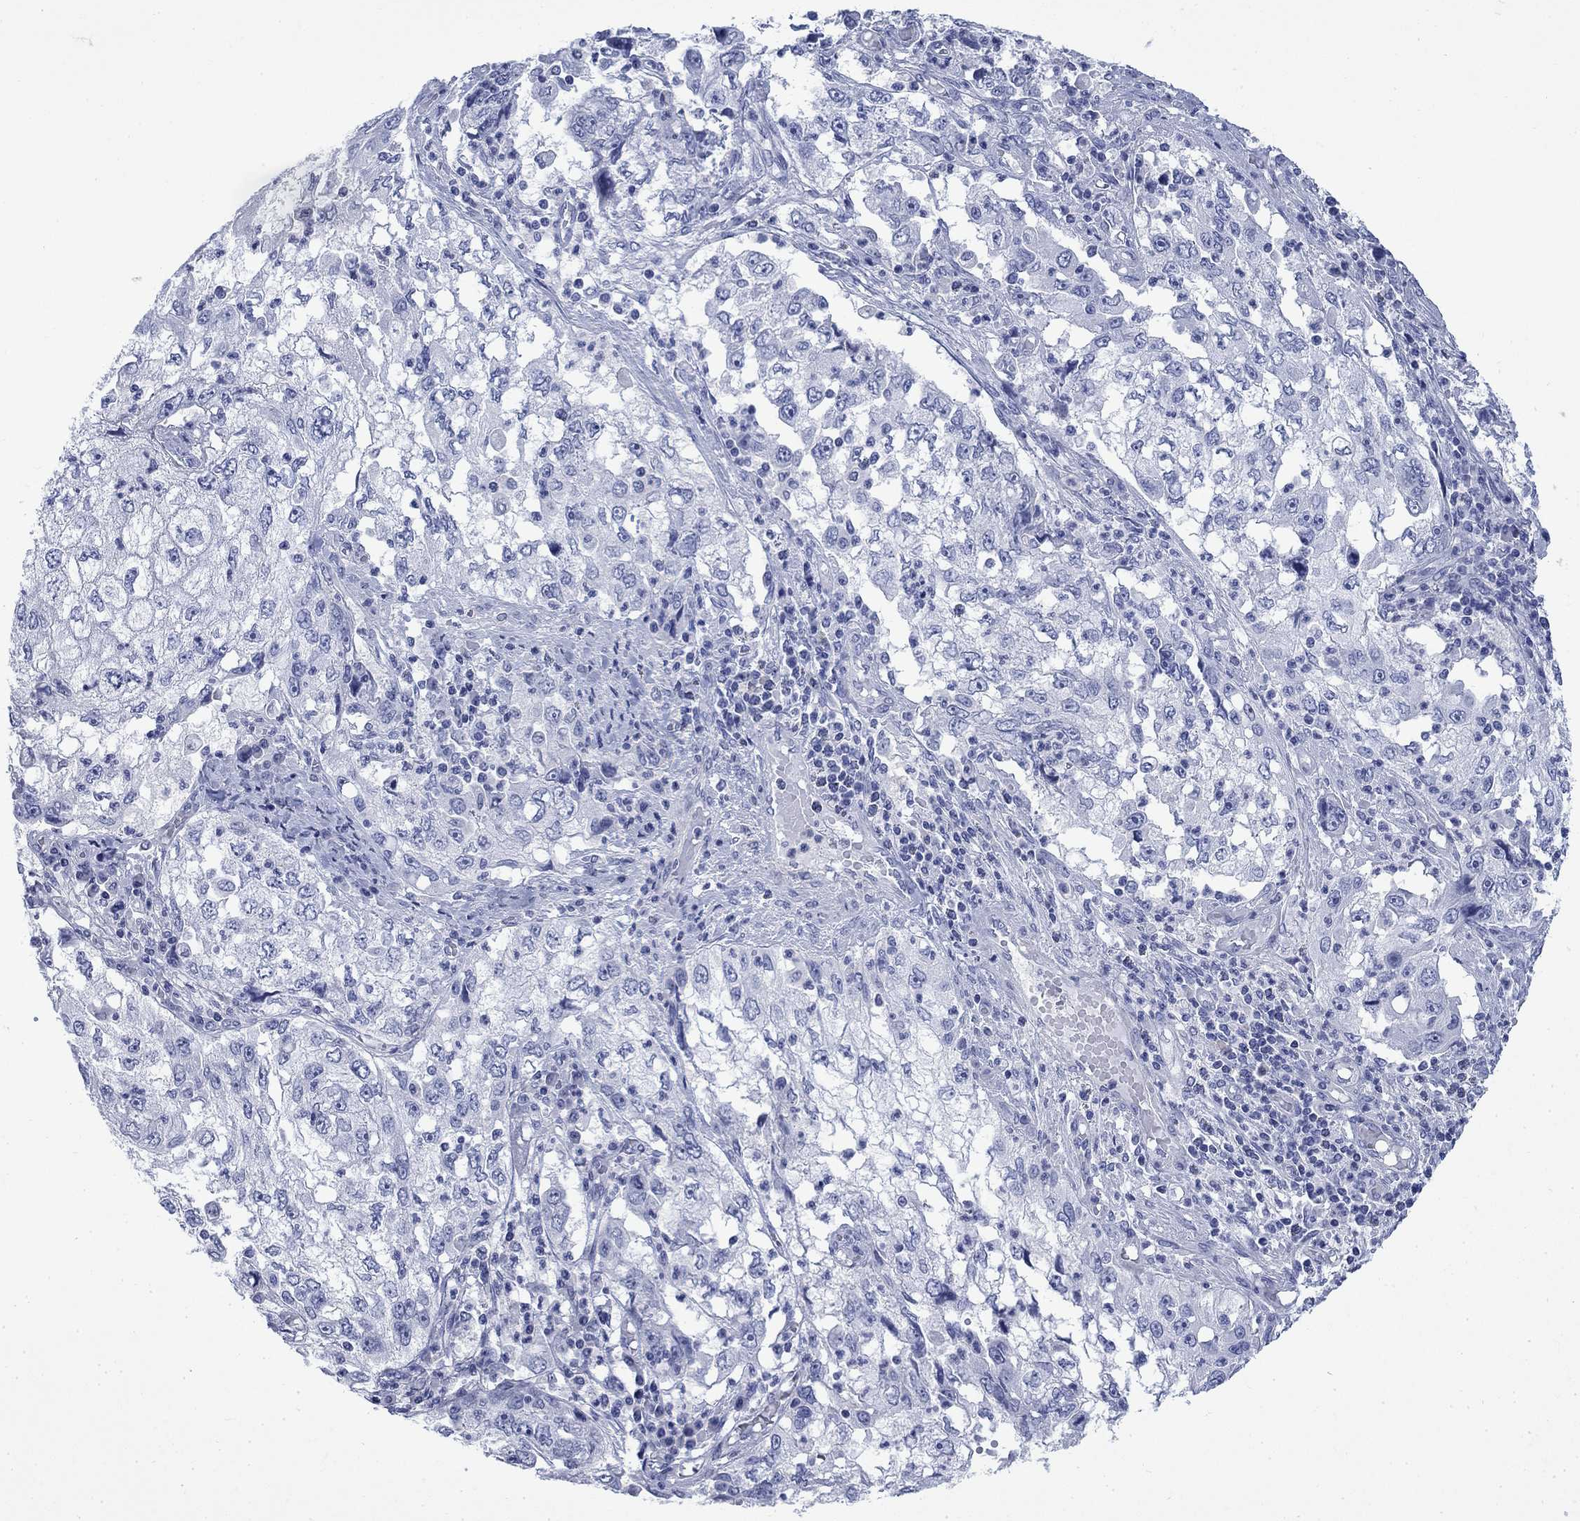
{"staining": {"intensity": "negative", "quantity": "none", "location": "none"}, "tissue": "cervical cancer", "cell_type": "Tumor cells", "image_type": "cancer", "snomed": [{"axis": "morphology", "description": "Squamous cell carcinoma, NOS"}, {"axis": "topography", "description": "Cervix"}], "caption": "Immunohistochemical staining of human cervical cancer exhibits no significant staining in tumor cells.", "gene": "IGF2BP3", "patient": {"sex": "female", "age": 36}}